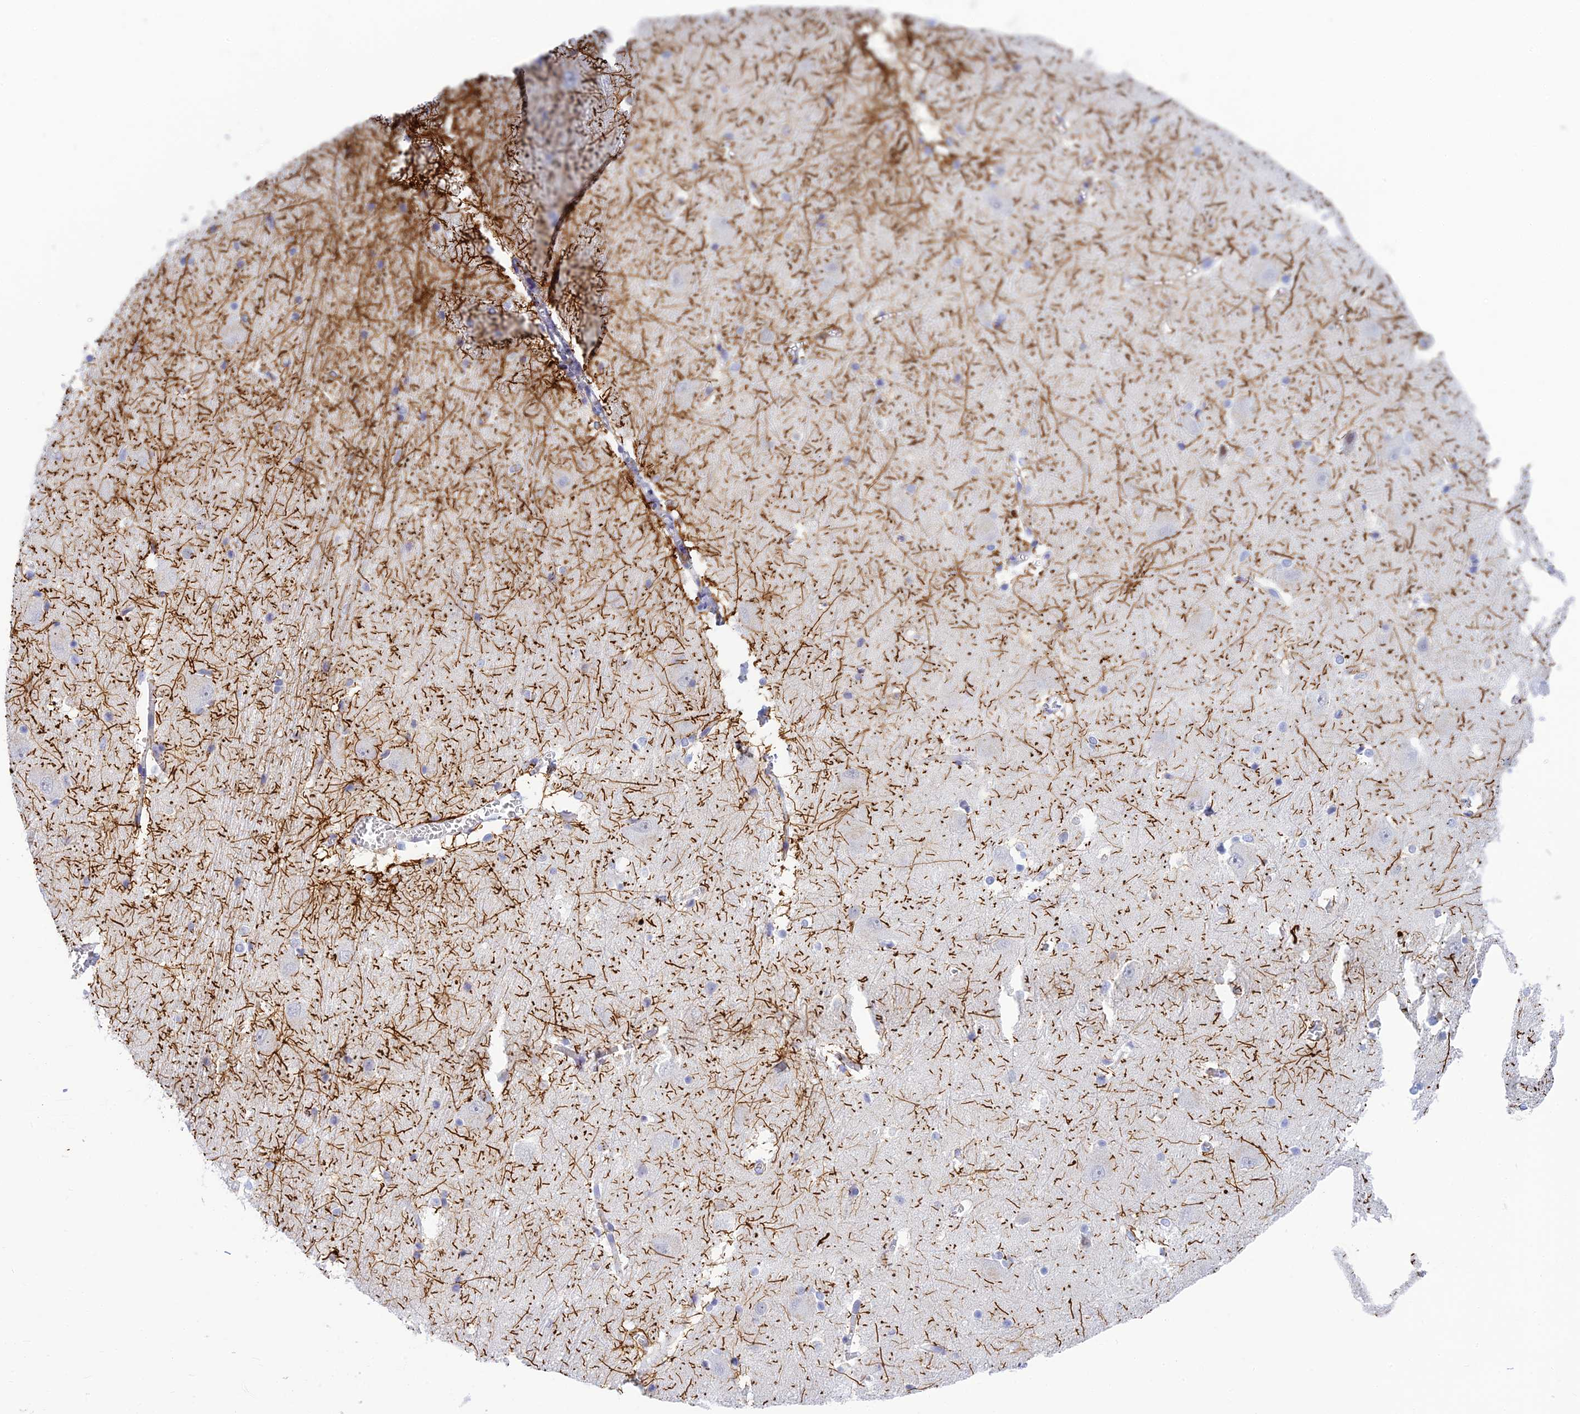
{"staining": {"intensity": "strong", "quantity": "<25%", "location": "cytoplasmic/membranous"}, "tissue": "caudate", "cell_type": "Glial cells", "image_type": "normal", "snomed": [{"axis": "morphology", "description": "Normal tissue, NOS"}, {"axis": "topography", "description": "Lateral ventricle wall"}], "caption": "An immunohistochemistry (IHC) photomicrograph of unremarkable tissue is shown. Protein staining in brown highlights strong cytoplasmic/membranous positivity in caudate within glial cells. (Stains: DAB in brown, nuclei in blue, Microscopy: brightfield microscopy at high magnification).", "gene": "INTS13", "patient": {"sex": "male", "age": 37}}